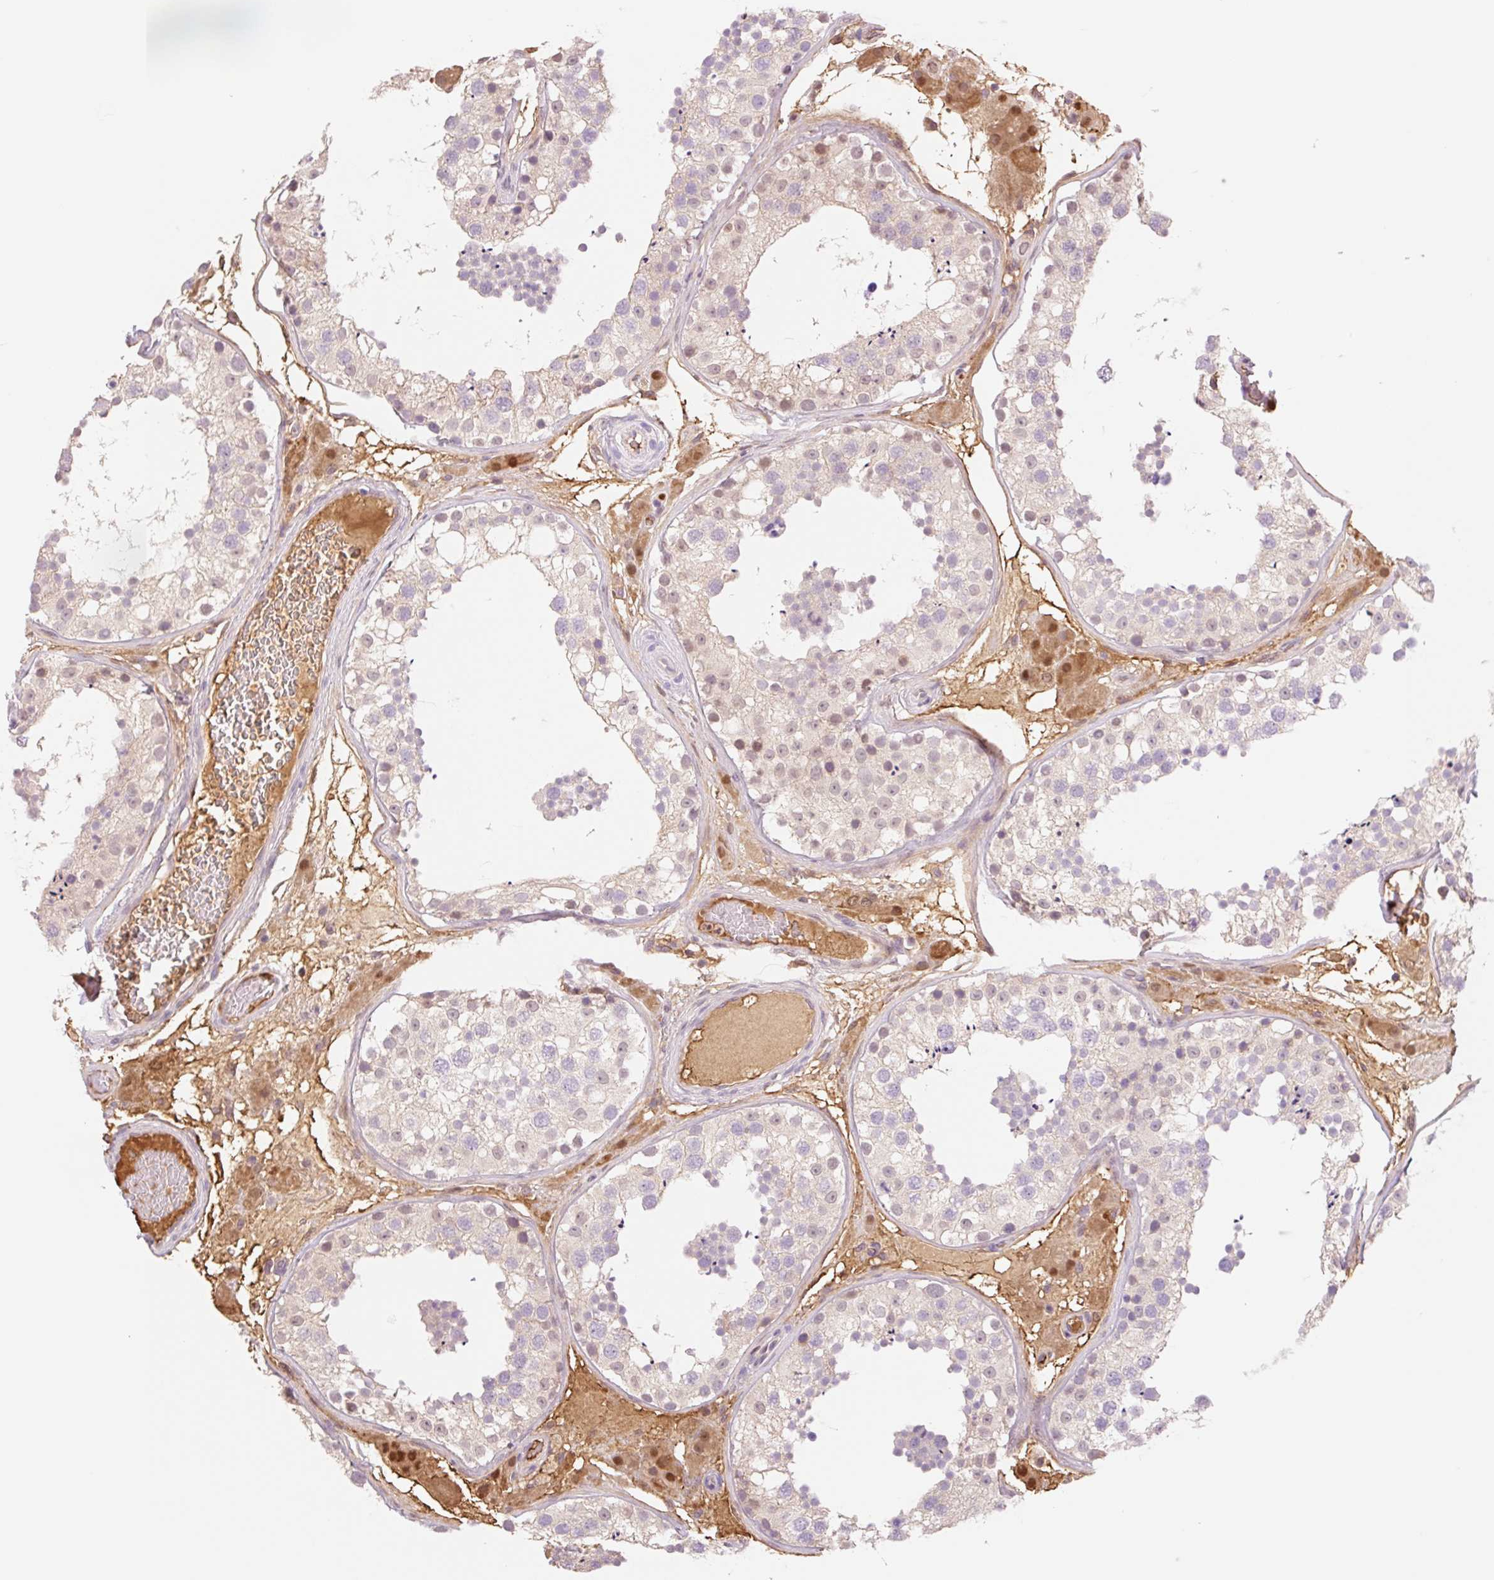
{"staining": {"intensity": "weak", "quantity": "<25%", "location": "nuclear"}, "tissue": "testis", "cell_type": "Cells in seminiferous ducts", "image_type": "normal", "snomed": [{"axis": "morphology", "description": "Normal tissue, NOS"}, {"axis": "topography", "description": "Testis"}], "caption": "Immunohistochemistry of normal human testis displays no staining in cells in seminiferous ducts. (DAB (3,3'-diaminobenzidine) immunohistochemistry with hematoxylin counter stain).", "gene": "HEBP1", "patient": {"sex": "male", "age": 26}}